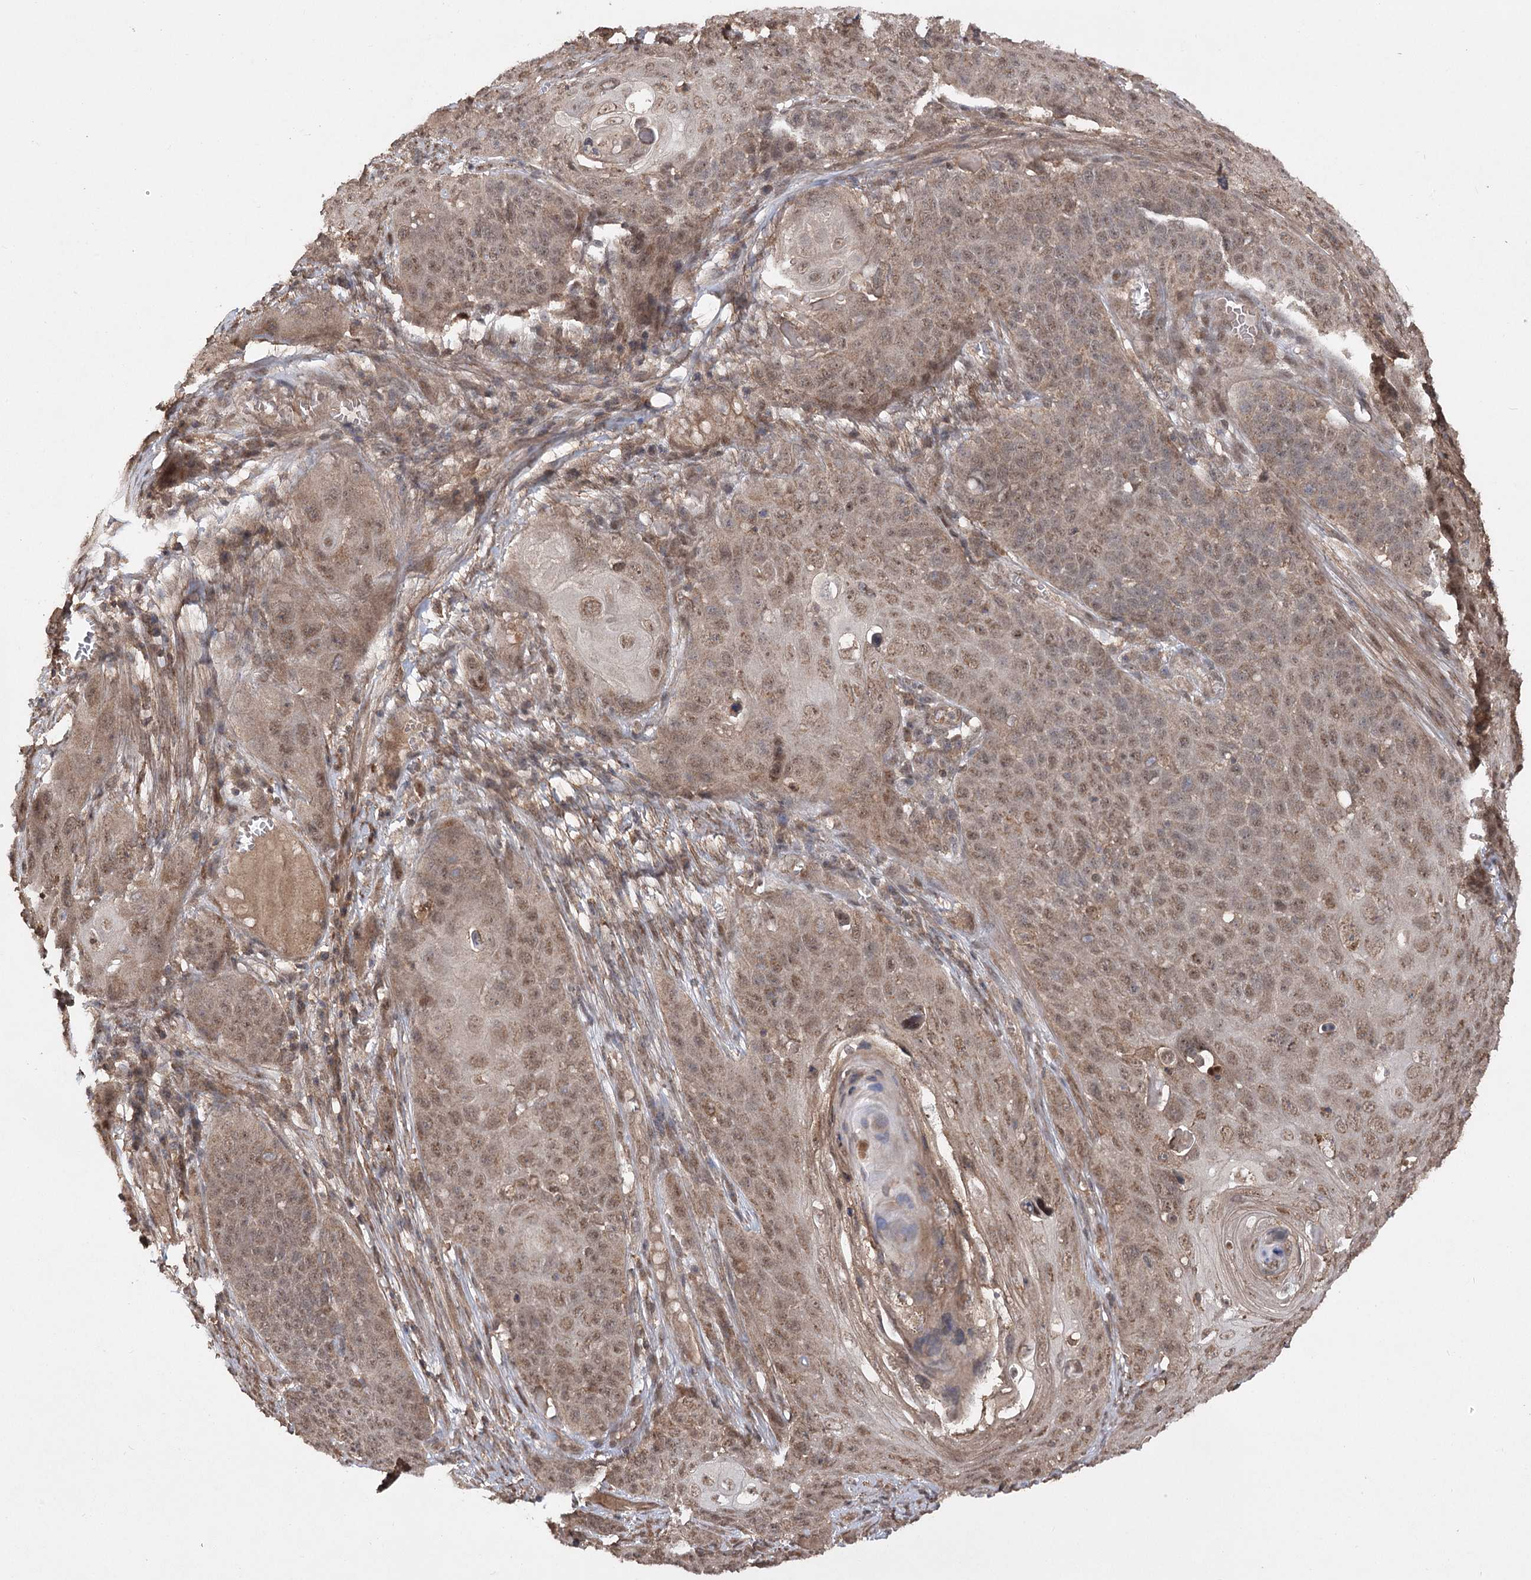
{"staining": {"intensity": "moderate", "quantity": ">75%", "location": "cytoplasmic/membranous,nuclear"}, "tissue": "skin cancer", "cell_type": "Tumor cells", "image_type": "cancer", "snomed": [{"axis": "morphology", "description": "Squamous cell carcinoma, NOS"}, {"axis": "topography", "description": "Skin"}], "caption": "Skin cancer (squamous cell carcinoma) stained for a protein (brown) reveals moderate cytoplasmic/membranous and nuclear positive expression in approximately >75% of tumor cells.", "gene": "TENM2", "patient": {"sex": "male", "age": 55}}